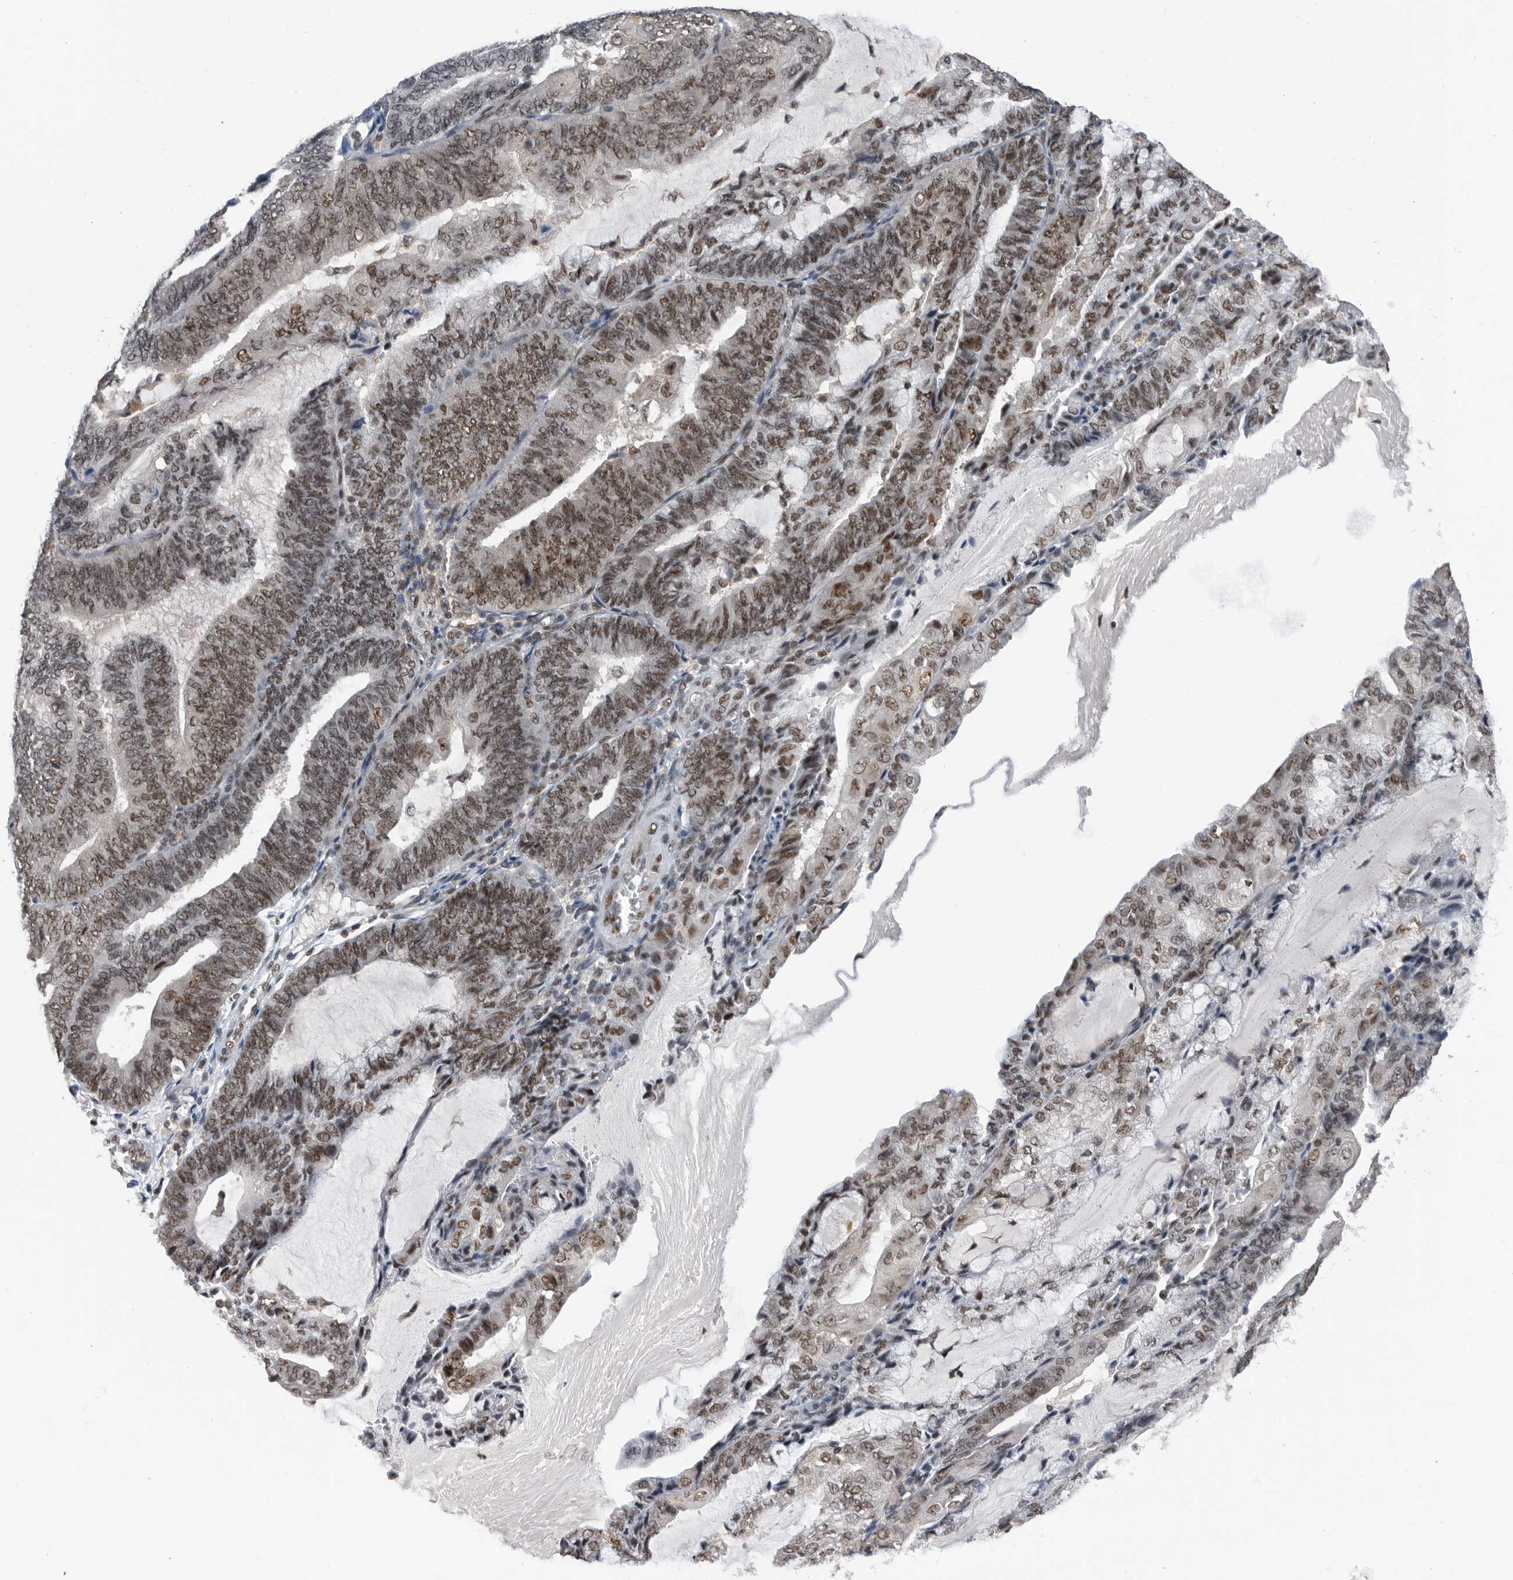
{"staining": {"intensity": "moderate", "quantity": ">75%", "location": "nuclear"}, "tissue": "endometrial cancer", "cell_type": "Tumor cells", "image_type": "cancer", "snomed": [{"axis": "morphology", "description": "Adenocarcinoma, NOS"}, {"axis": "topography", "description": "Endometrium"}], "caption": "Protein positivity by immunohistochemistry (IHC) exhibits moderate nuclear staining in about >75% of tumor cells in endometrial cancer.", "gene": "ZNF260", "patient": {"sex": "female", "age": 81}}